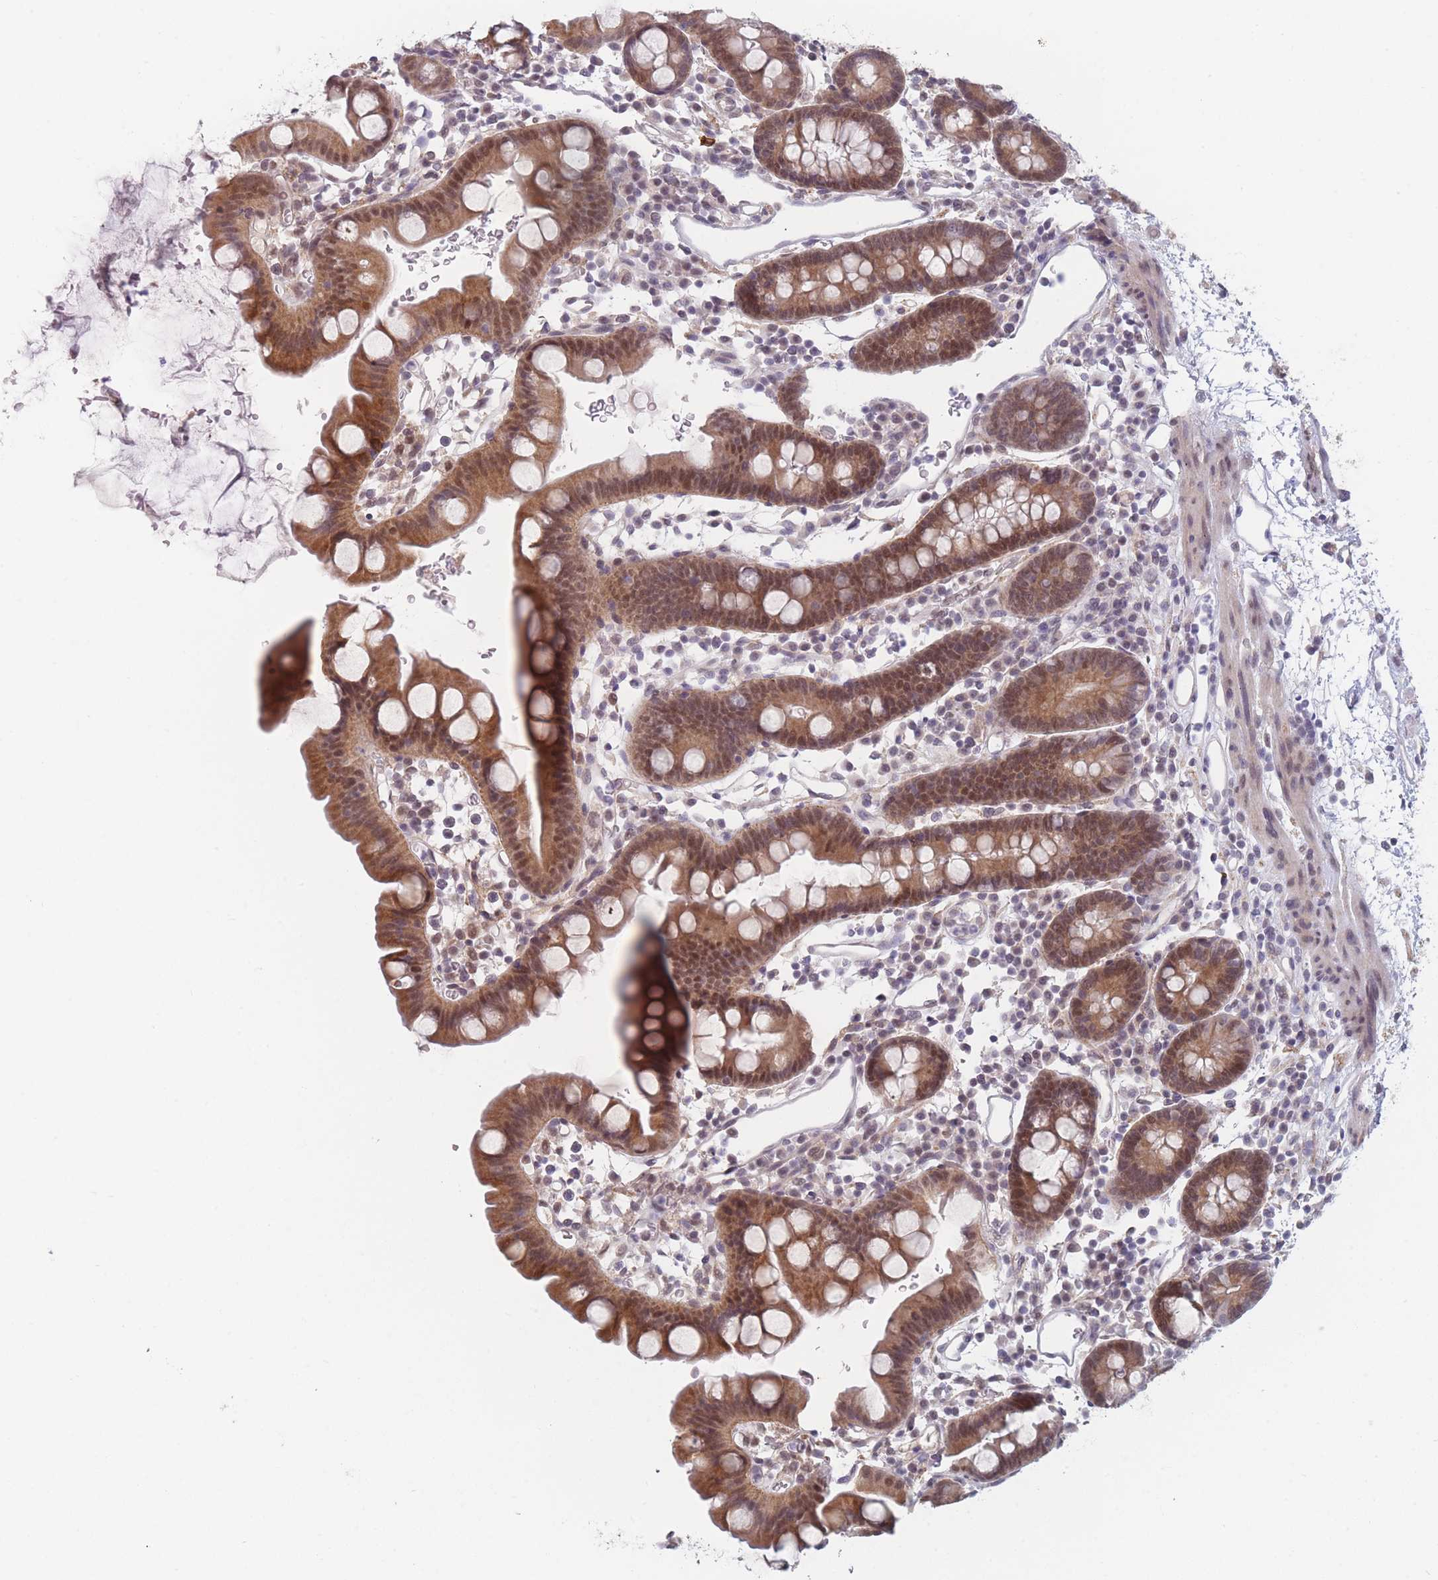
{"staining": {"intensity": "moderate", "quantity": "25%-75%", "location": "cytoplasmic/membranous,nuclear"}, "tissue": "small intestine", "cell_type": "Glandular cells", "image_type": "normal", "snomed": [{"axis": "morphology", "description": "Normal tissue, NOS"}, {"axis": "topography", "description": "Stomach, upper"}, {"axis": "topography", "description": "Stomach, lower"}, {"axis": "topography", "description": "Small intestine"}], "caption": "Small intestine stained with a brown dye exhibits moderate cytoplasmic/membranous,nuclear positive expression in approximately 25%-75% of glandular cells.", "gene": "ANKRD10", "patient": {"sex": "male", "age": 68}}